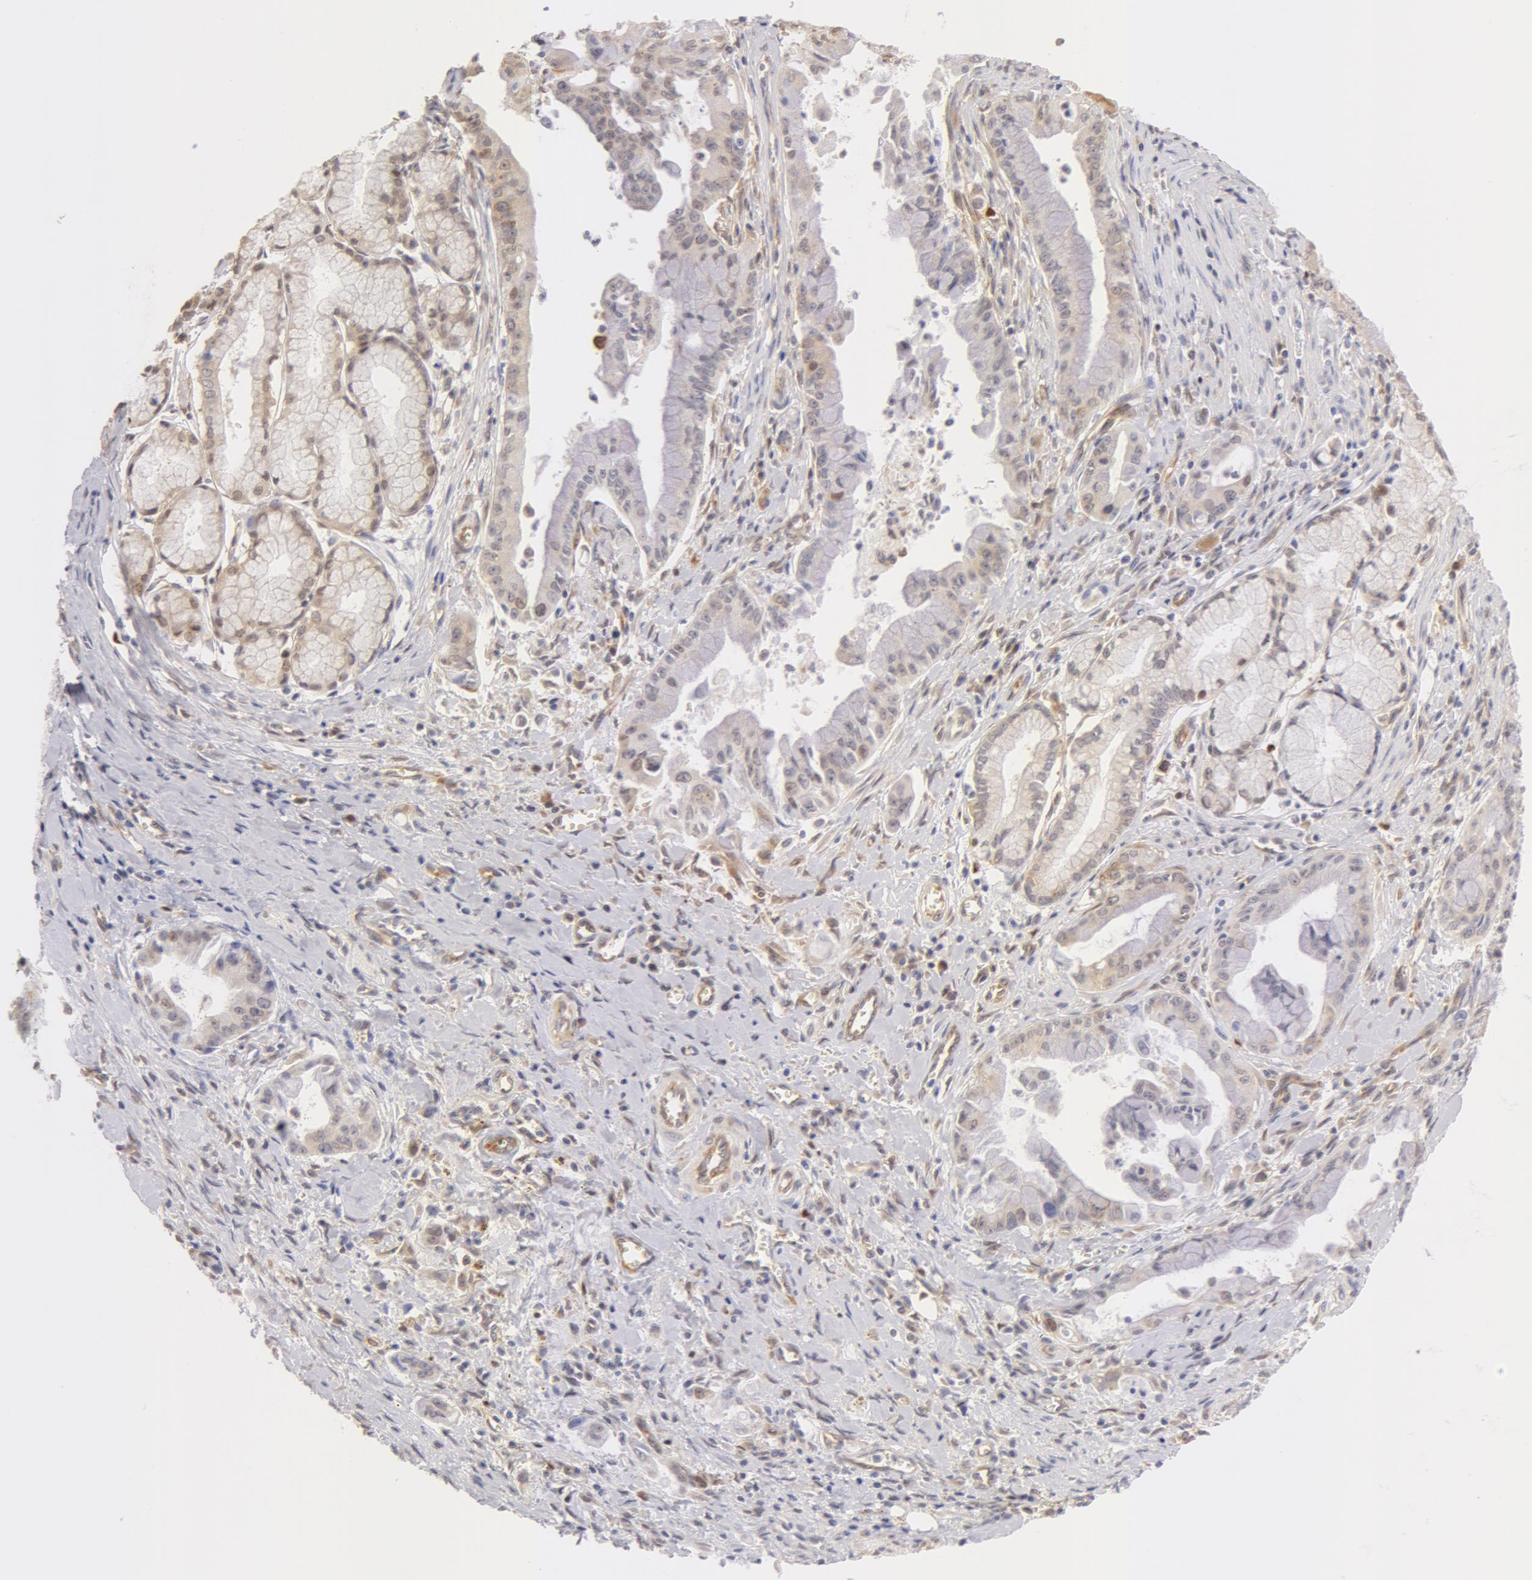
{"staining": {"intensity": "negative", "quantity": "none", "location": "none"}, "tissue": "pancreatic cancer", "cell_type": "Tumor cells", "image_type": "cancer", "snomed": [{"axis": "morphology", "description": "Adenocarcinoma, NOS"}, {"axis": "topography", "description": "Pancreas"}], "caption": "Immunohistochemistry of pancreatic adenocarcinoma demonstrates no positivity in tumor cells.", "gene": "DDX3Y", "patient": {"sex": "male", "age": 59}}